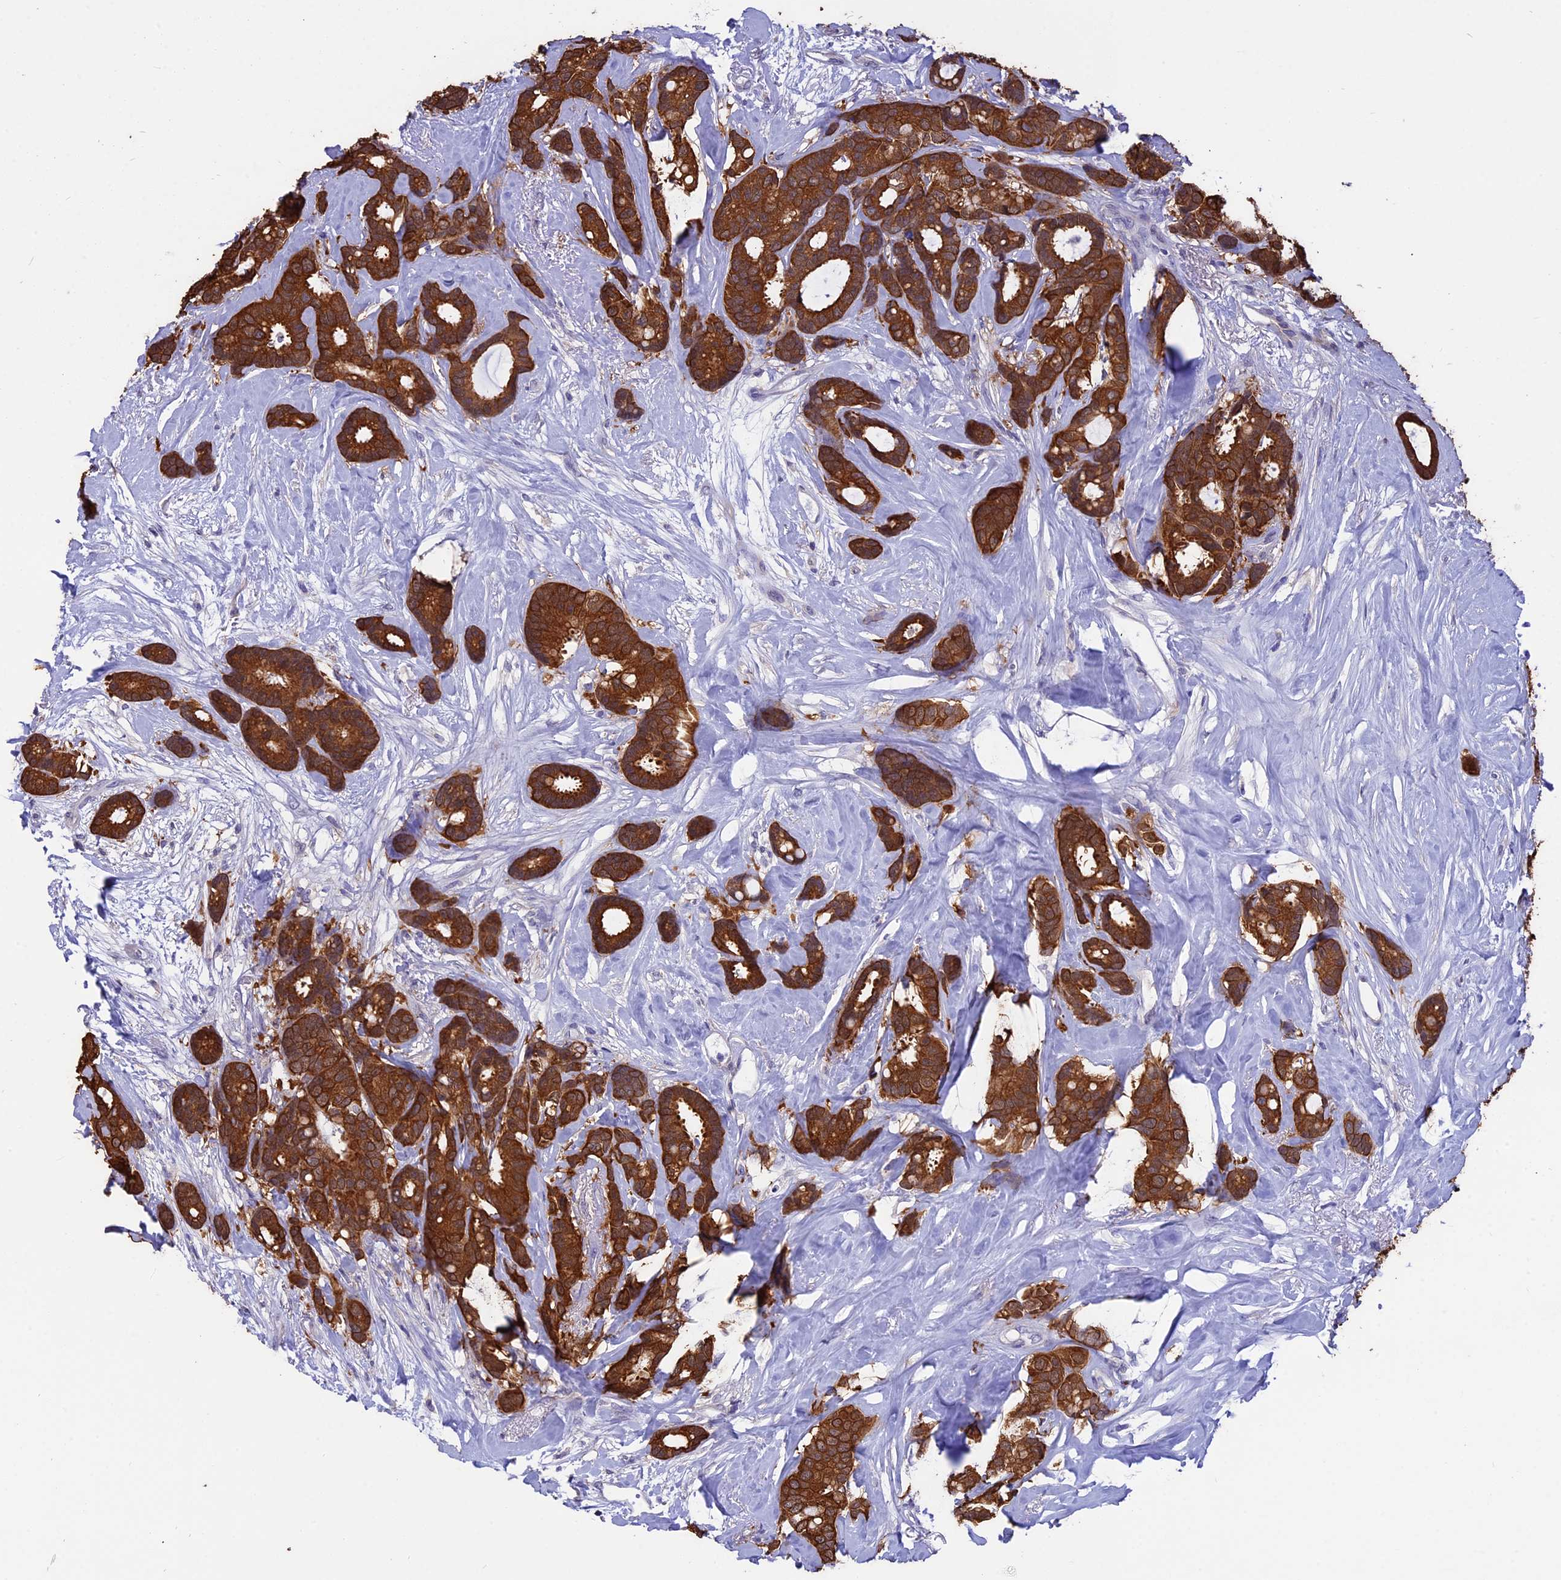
{"staining": {"intensity": "strong", "quantity": ">75%", "location": "cytoplasmic/membranous"}, "tissue": "breast cancer", "cell_type": "Tumor cells", "image_type": "cancer", "snomed": [{"axis": "morphology", "description": "Duct carcinoma"}, {"axis": "topography", "description": "Breast"}], "caption": "Approximately >75% of tumor cells in human breast intraductal carcinoma demonstrate strong cytoplasmic/membranous protein expression as visualized by brown immunohistochemical staining.", "gene": "STUB1", "patient": {"sex": "female", "age": 87}}